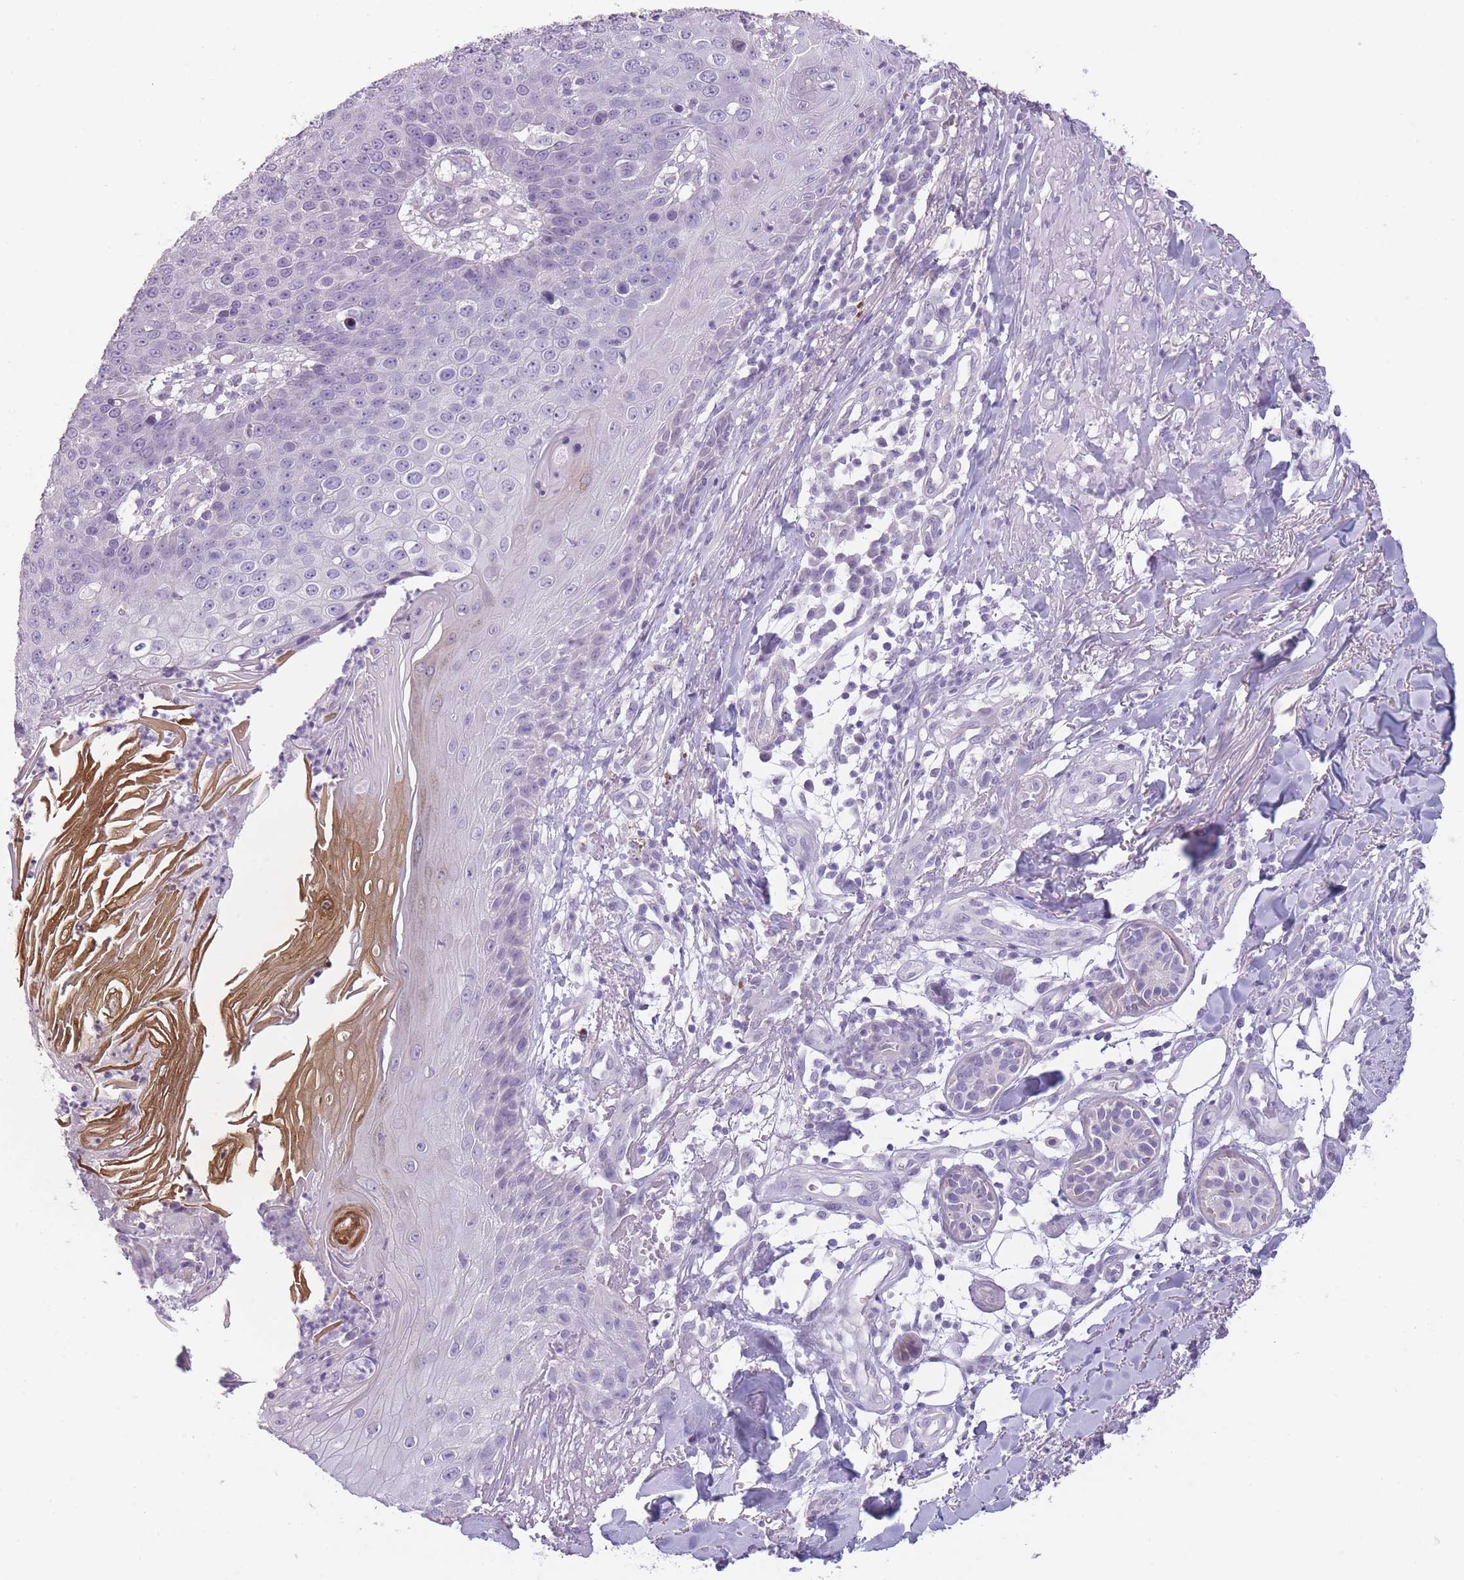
{"staining": {"intensity": "negative", "quantity": "none", "location": "none"}, "tissue": "skin cancer", "cell_type": "Tumor cells", "image_type": "cancer", "snomed": [{"axis": "morphology", "description": "Squamous cell carcinoma, NOS"}, {"axis": "topography", "description": "Skin"}], "caption": "Squamous cell carcinoma (skin) was stained to show a protein in brown. There is no significant expression in tumor cells. (DAB (3,3'-diaminobenzidine) immunohistochemistry, high magnification).", "gene": "TMEM236", "patient": {"sex": "male", "age": 71}}